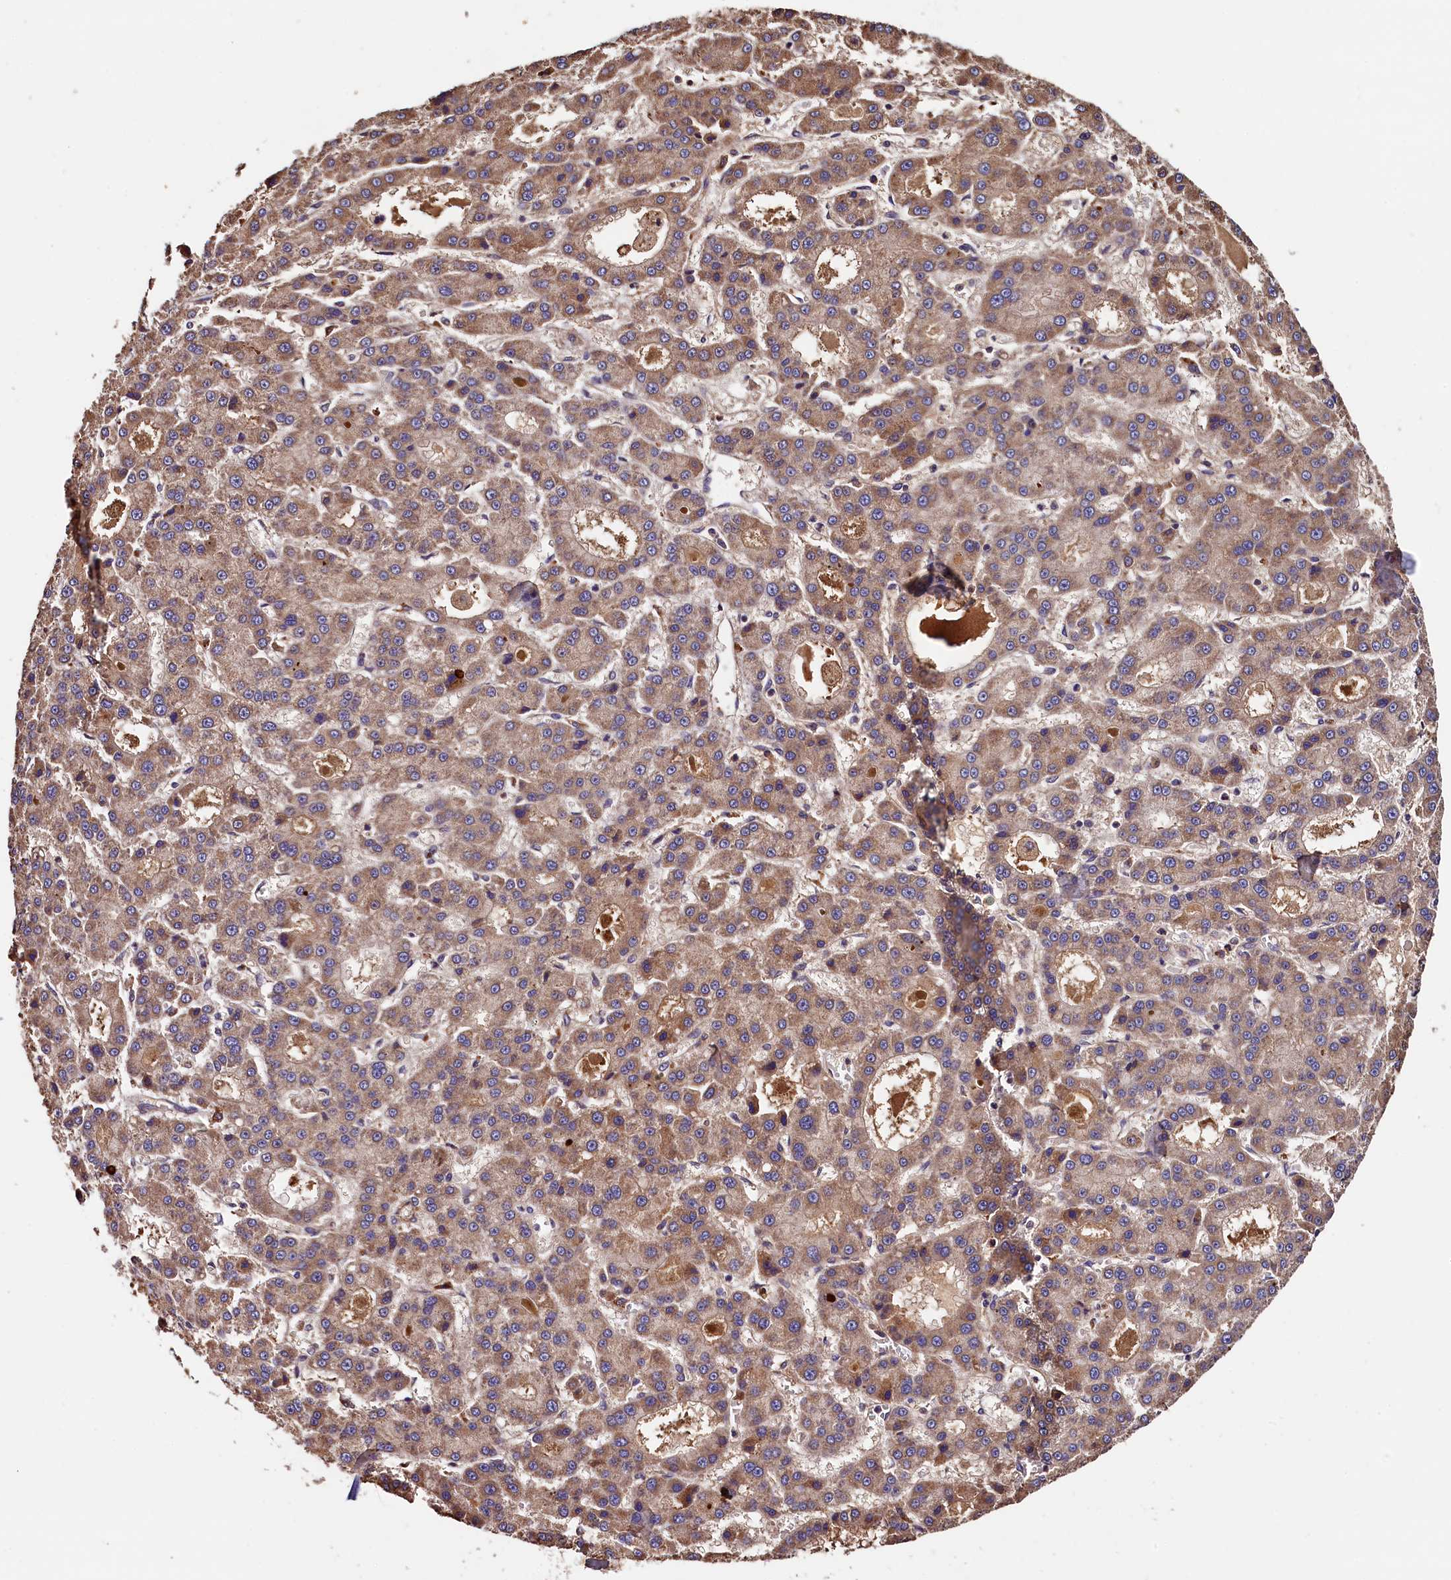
{"staining": {"intensity": "moderate", "quantity": ">75%", "location": "cytoplasmic/membranous"}, "tissue": "liver cancer", "cell_type": "Tumor cells", "image_type": "cancer", "snomed": [{"axis": "morphology", "description": "Carcinoma, Hepatocellular, NOS"}, {"axis": "topography", "description": "Liver"}], "caption": "Liver cancer (hepatocellular carcinoma) stained for a protein (brown) displays moderate cytoplasmic/membranous positive staining in approximately >75% of tumor cells.", "gene": "KLC2", "patient": {"sex": "male", "age": 70}}